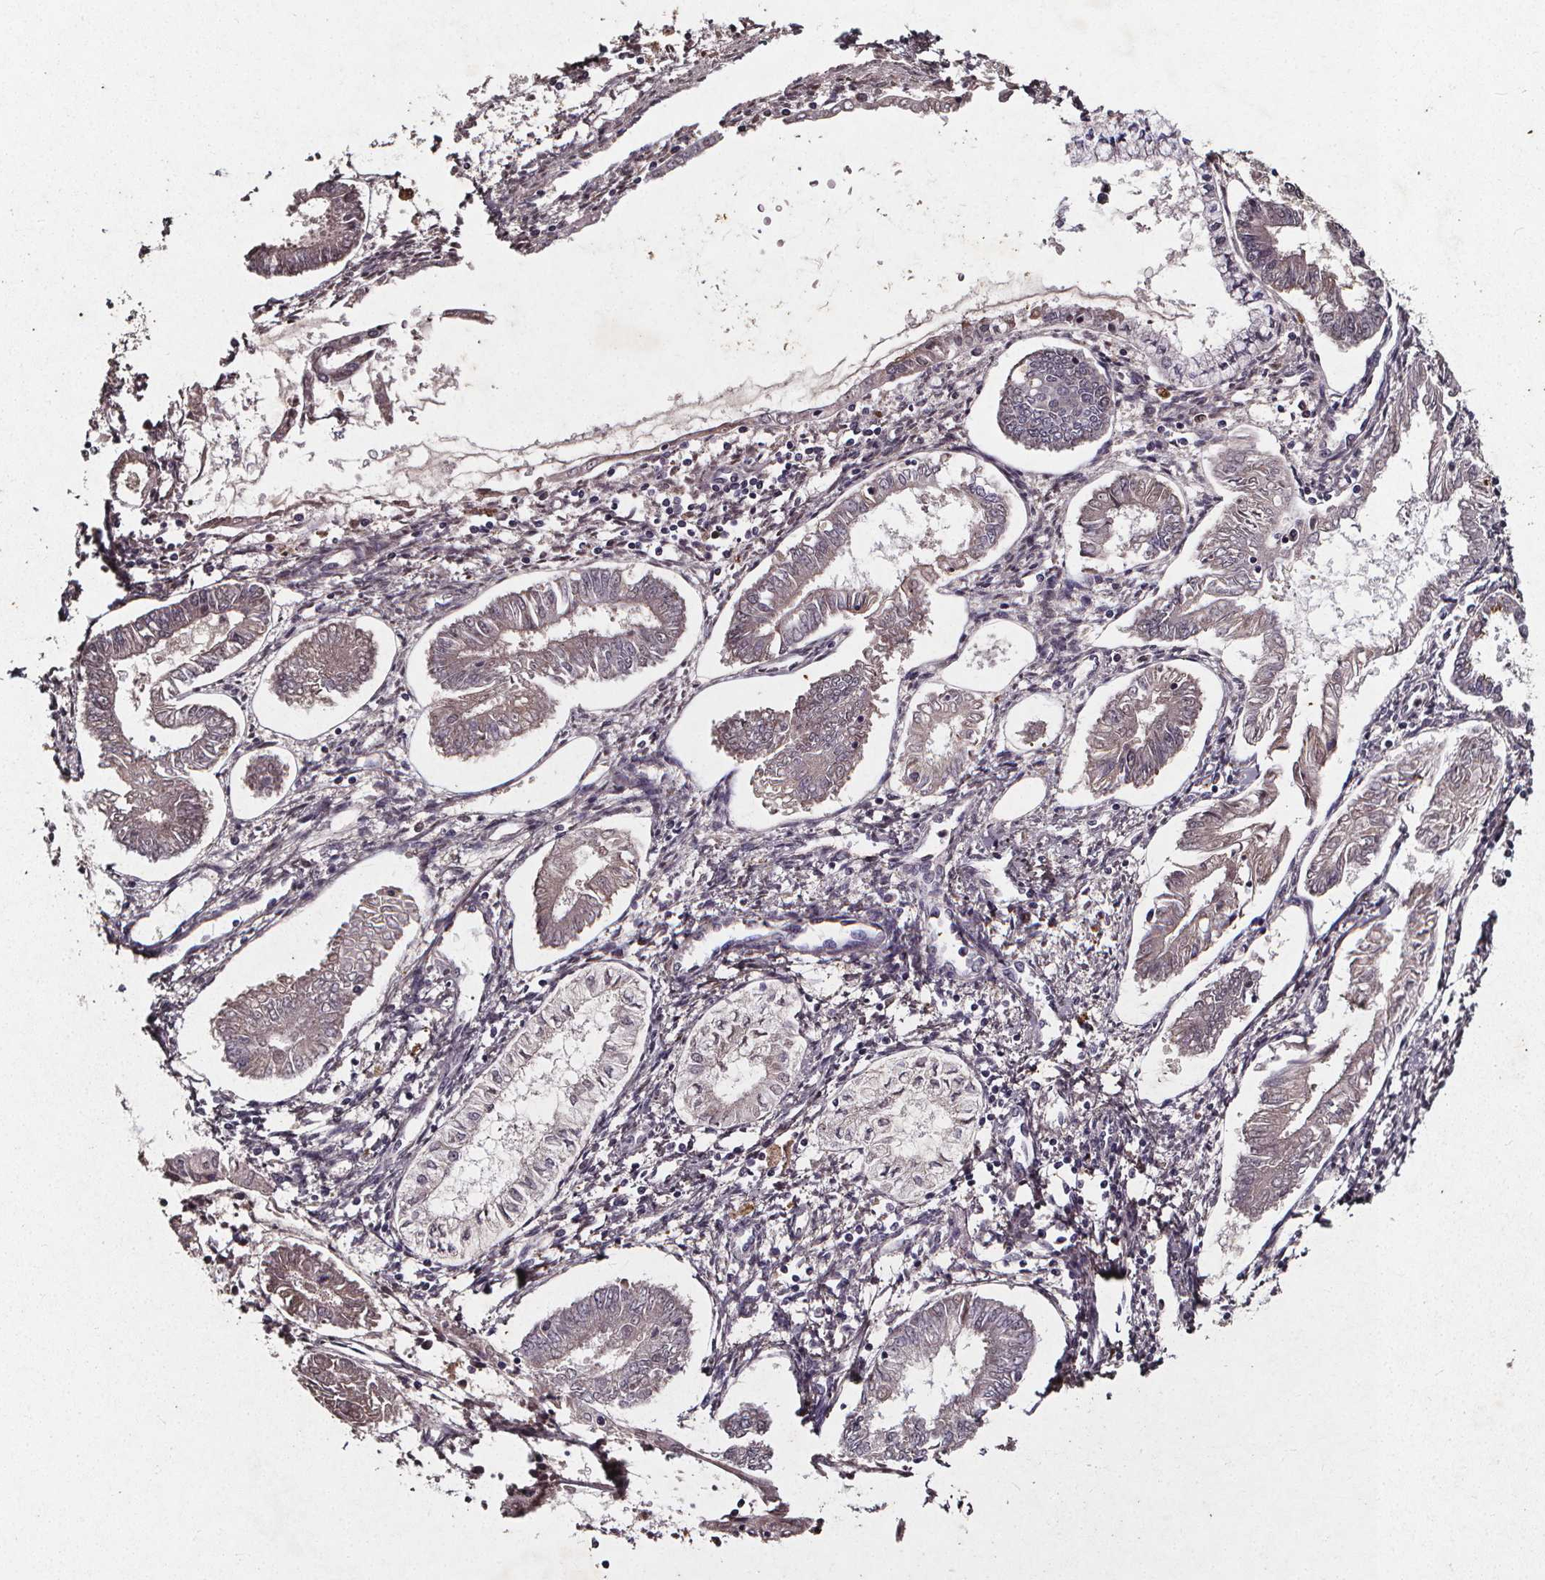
{"staining": {"intensity": "weak", "quantity": "<25%", "location": "cytoplasmic/membranous"}, "tissue": "endometrial cancer", "cell_type": "Tumor cells", "image_type": "cancer", "snomed": [{"axis": "morphology", "description": "Adenocarcinoma, NOS"}, {"axis": "topography", "description": "Endometrium"}], "caption": "High magnification brightfield microscopy of endometrial cancer (adenocarcinoma) stained with DAB (3,3'-diaminobenzidine) (brown) and counterstained with hematoxylin (blue): tumor cells show no significant staining.", "gene": "SPAG8", "patient": {"sex": "female", "age": 68}}